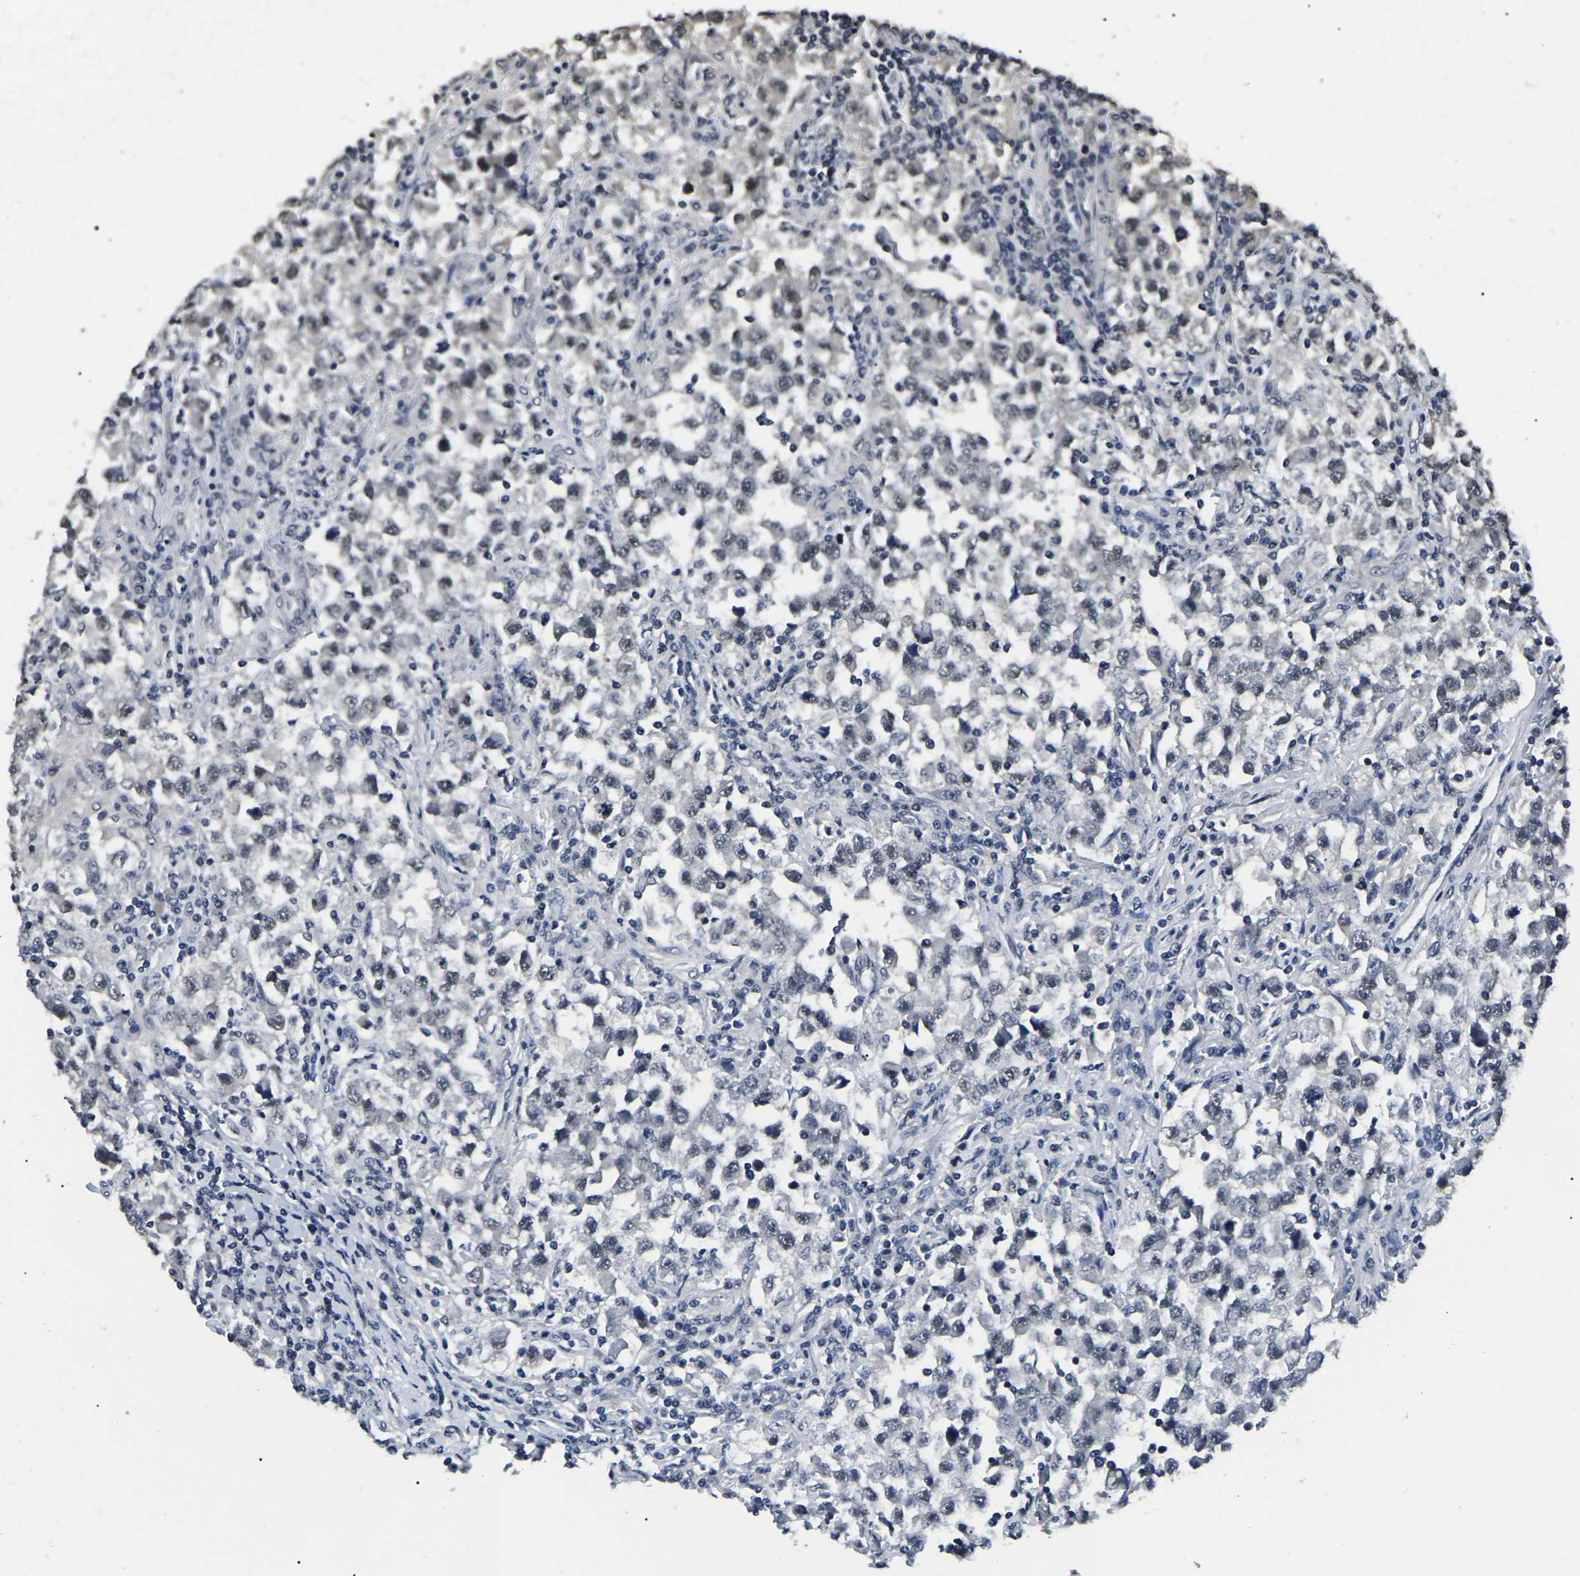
{"staining": {"intensity": "negative", "quantity": "none", "location": "none"}, "tissue": "testis cancer", "cell_type": "Tumor cells", "image_type": "cancer", "snomed": [{"axis": "morphology", "description": "Carcinoma, Embryonal, NOS"}, {"axis": "topography", "description": "Testis"}], "caption": "DAB immunohistochemical staining of testis cancer (embryonal carcinoma) demonstrates no significant positivity in tumor cells. (Brightfield microscopy of DAB immunohistochemistry (IHC) at high magnification).", "gene": "PPM1E", "patient": {"sex": "male", "age": 21}}